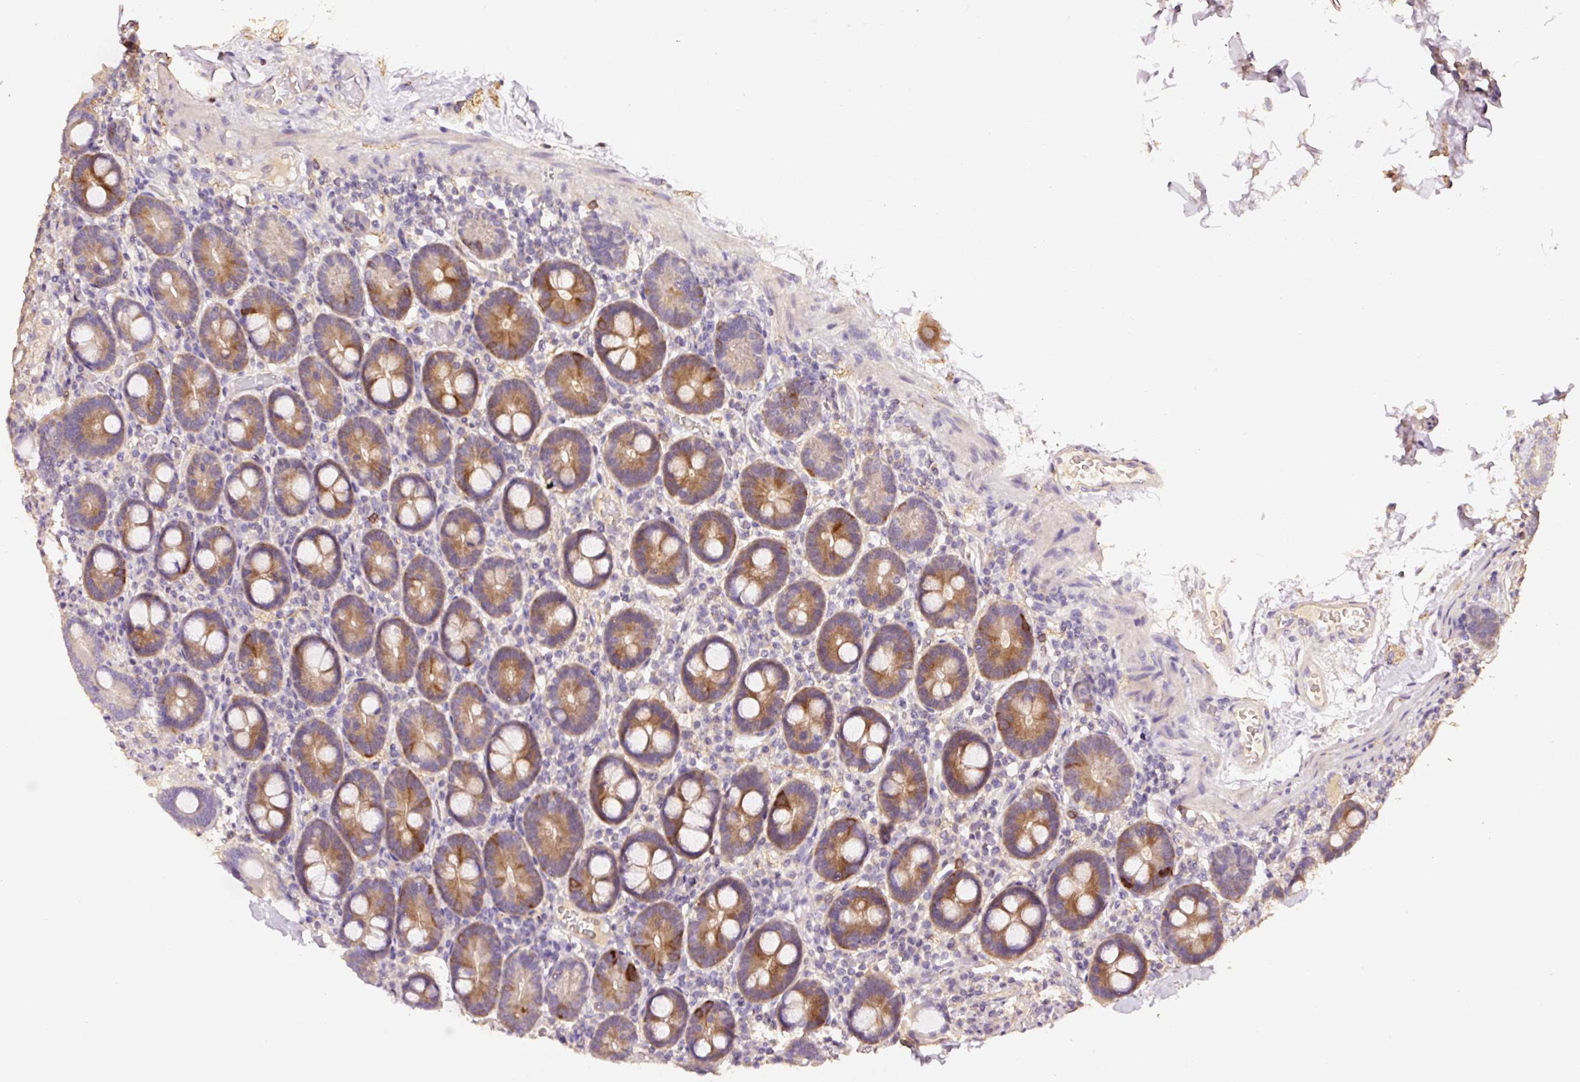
{"staining": {"intensity": "moderate", "quantity": "25%-75%", "location": "cytoplasmic/membranous"}, "tissue": "duodenum", "cell_type": "Glandular cells", "image_type": "normal", "snomed": [{"axis": "morphology", "description": "Normal tissue, NOS"}, {"axis": "topography", "description": "Duodenum"}], "caption": "About 25%-75% of glandular cells in normal duodenum show moderate cytoplasmic/membranous protein staining as visualized by brown immunohistochemical staining.", "gene": "HERC2", "patient": {"sex": "male", "age": 55}}